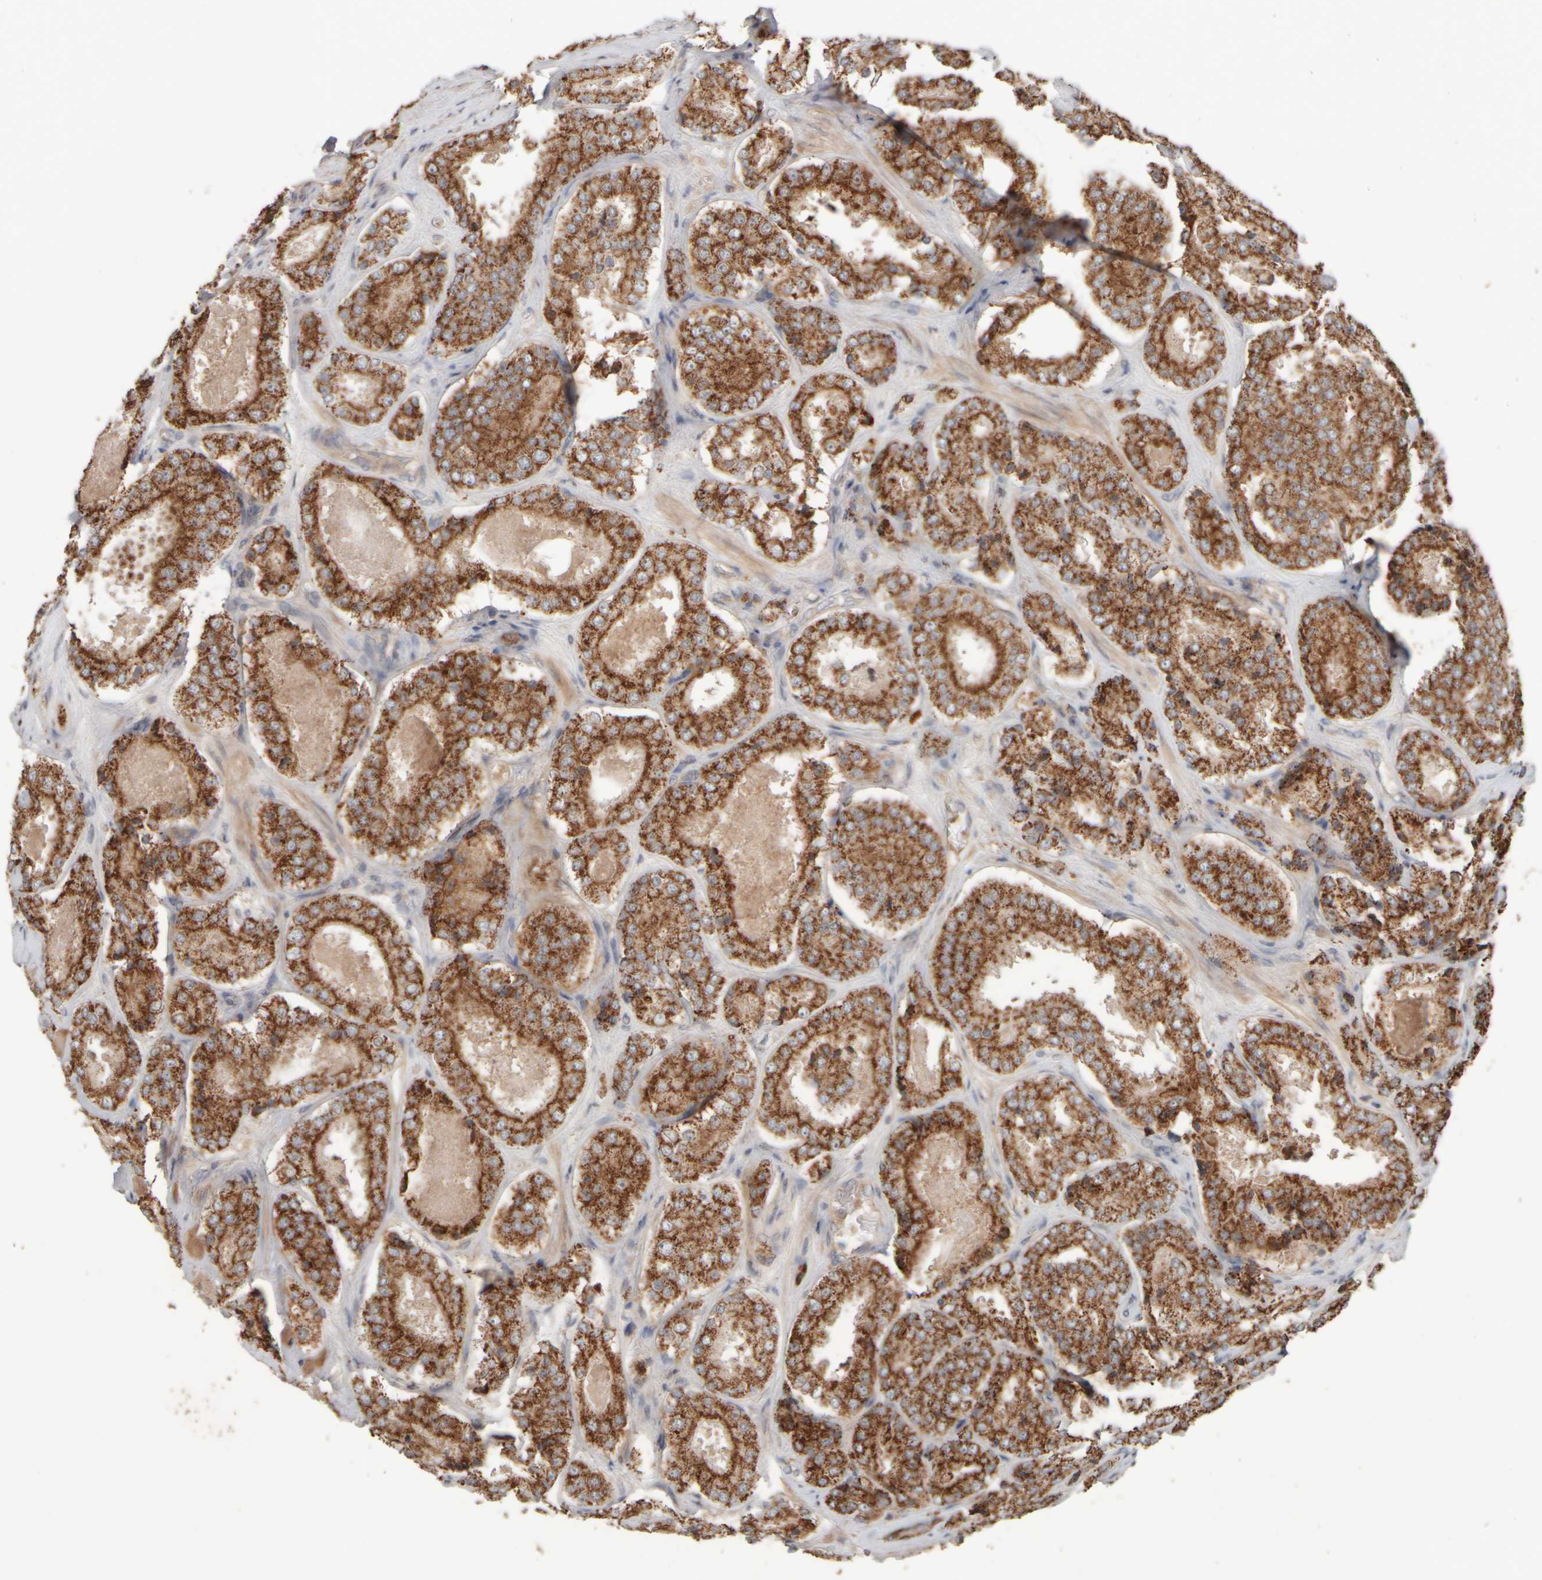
{"staining": {"intensity": "strong", "quantity": ">75%", "location": "cytoplasmic/membranous"}, "tissue": "prostate cancer", "cell_type": "Tumor cells", "image_type": "cancer", "snomed": [{"axis": "morphology", "description": "Adenocarcinoma, High grade"}, {"axis": "topography", "description": "Prostate"}], "caption": "Tumor cells display high levels of strong cytoplasmic/membranous staining in about >75% of cells in prostate cancer (high-grade adenocarcinoma). (Brightfield microscopy of DAB IHC at high magnification).", "gene": "EIF2B3", "patient": {"sex": "male", "age": 65}}